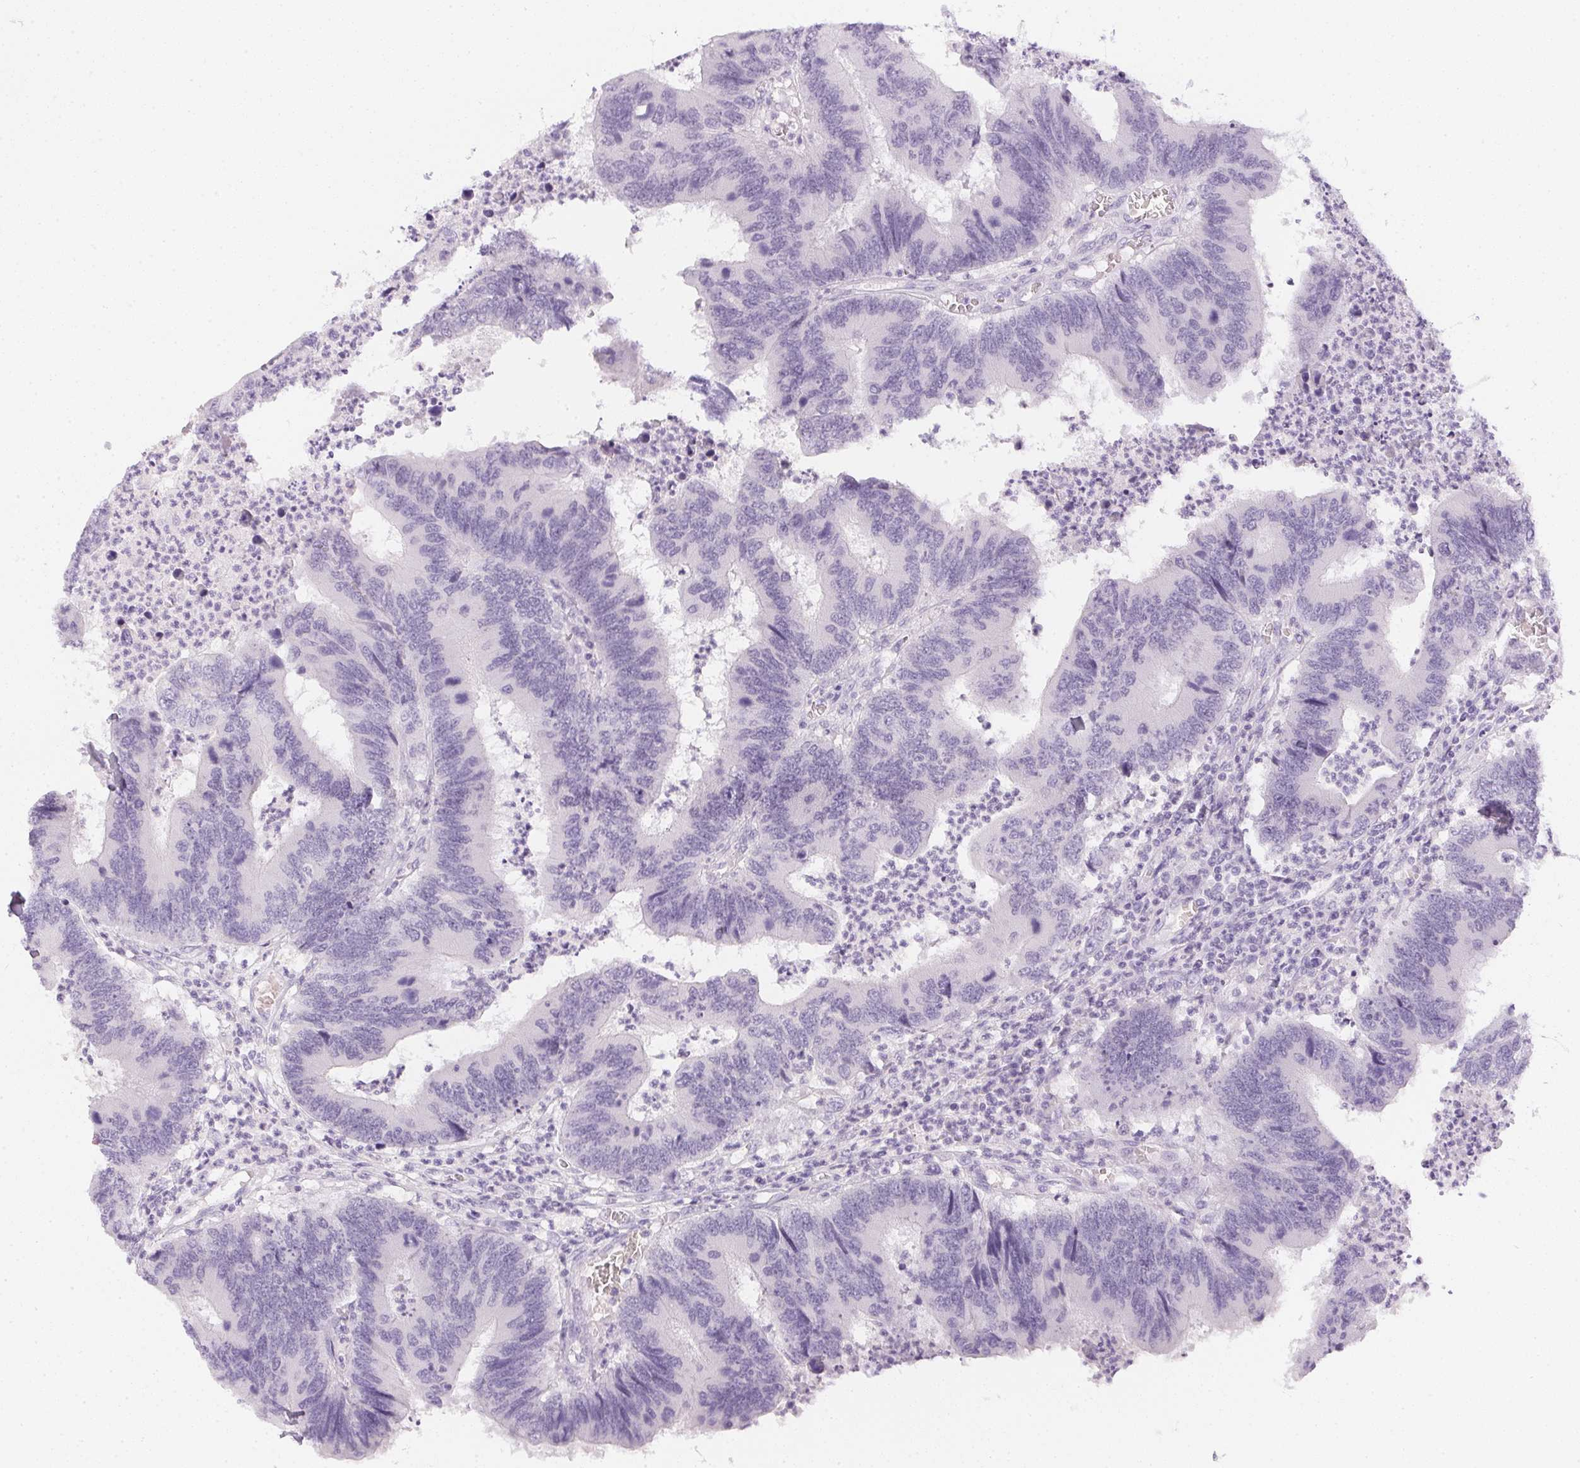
{"staining": {"intensity": "negative", "quantity": "none", "location": "none"}, "tissue": "colorectal cancer", "cell_type": "Tumor cells", "image_type": "cancer", "snomed": [{"axis": "morphology", "description": "Adenocarcinoma, NOS"}, {"axis": "topography", "description": "Colon"}], "caption": "Human colorectal cancer (adenocarcinoma) stained for a protein using immunohistochemistry exhibits no staining in tumor cells.", "gene": "PPY", "patient": {"sex": "female", "age": 67}}